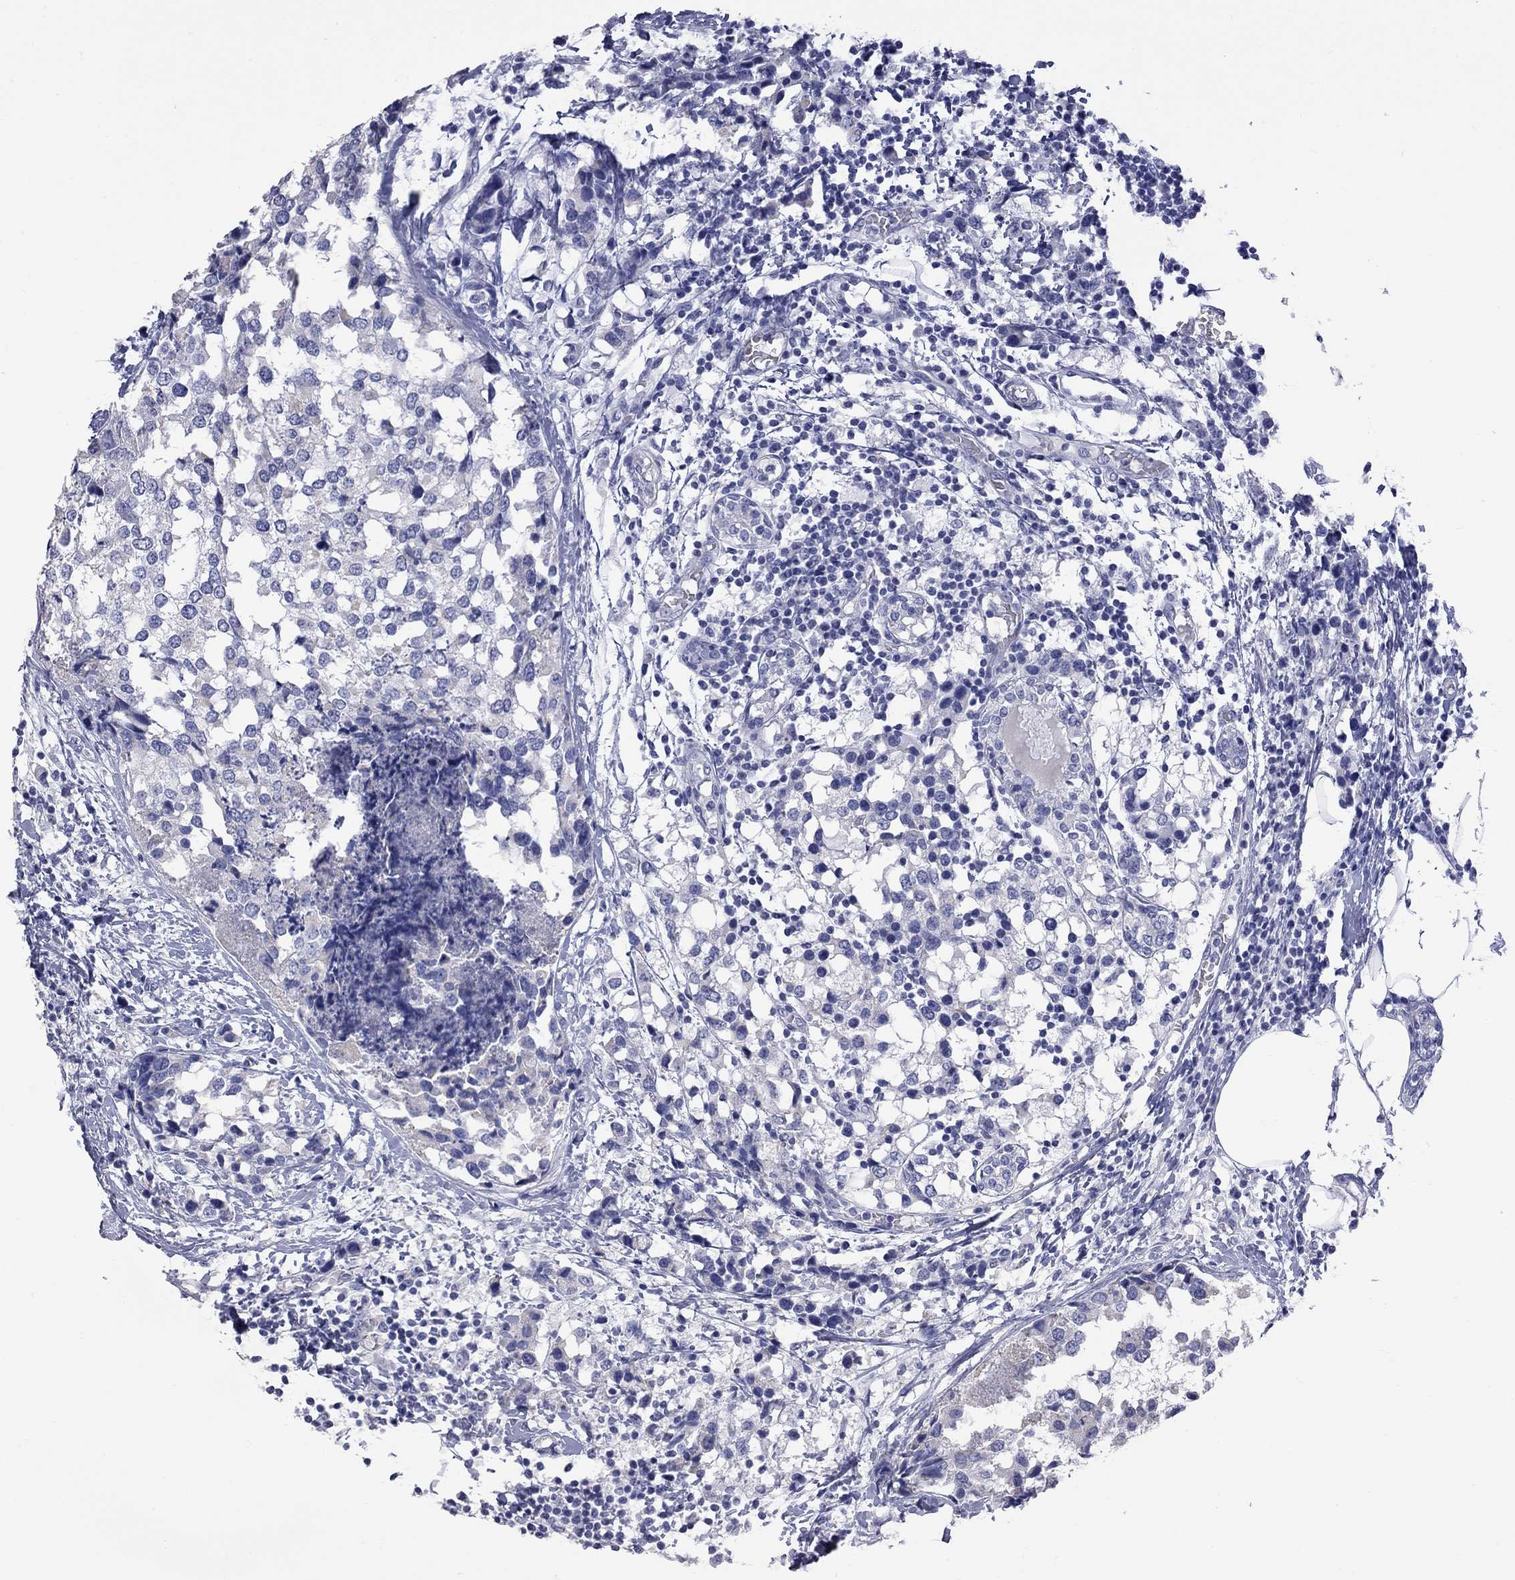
{"staining": {"intensity": "negative", "quantity": "none", "location": "none"}, "tissue": "breast cancer", "cell_type": "Tumor cells", "image_type": "cancer", "snomed": [{"axis": "morphology", "description": "Lobular carcinoma"}, {"axis": "topography", "description": "Breast"}], "caption": "An immunohistochemistry micrograph of lobular carcinoma (breast) is shown. There is no staining in tumor cells of lobular carcinoma (breast).", "gene": "KCND2", "patient": {"sex": "female", "age": 59}}